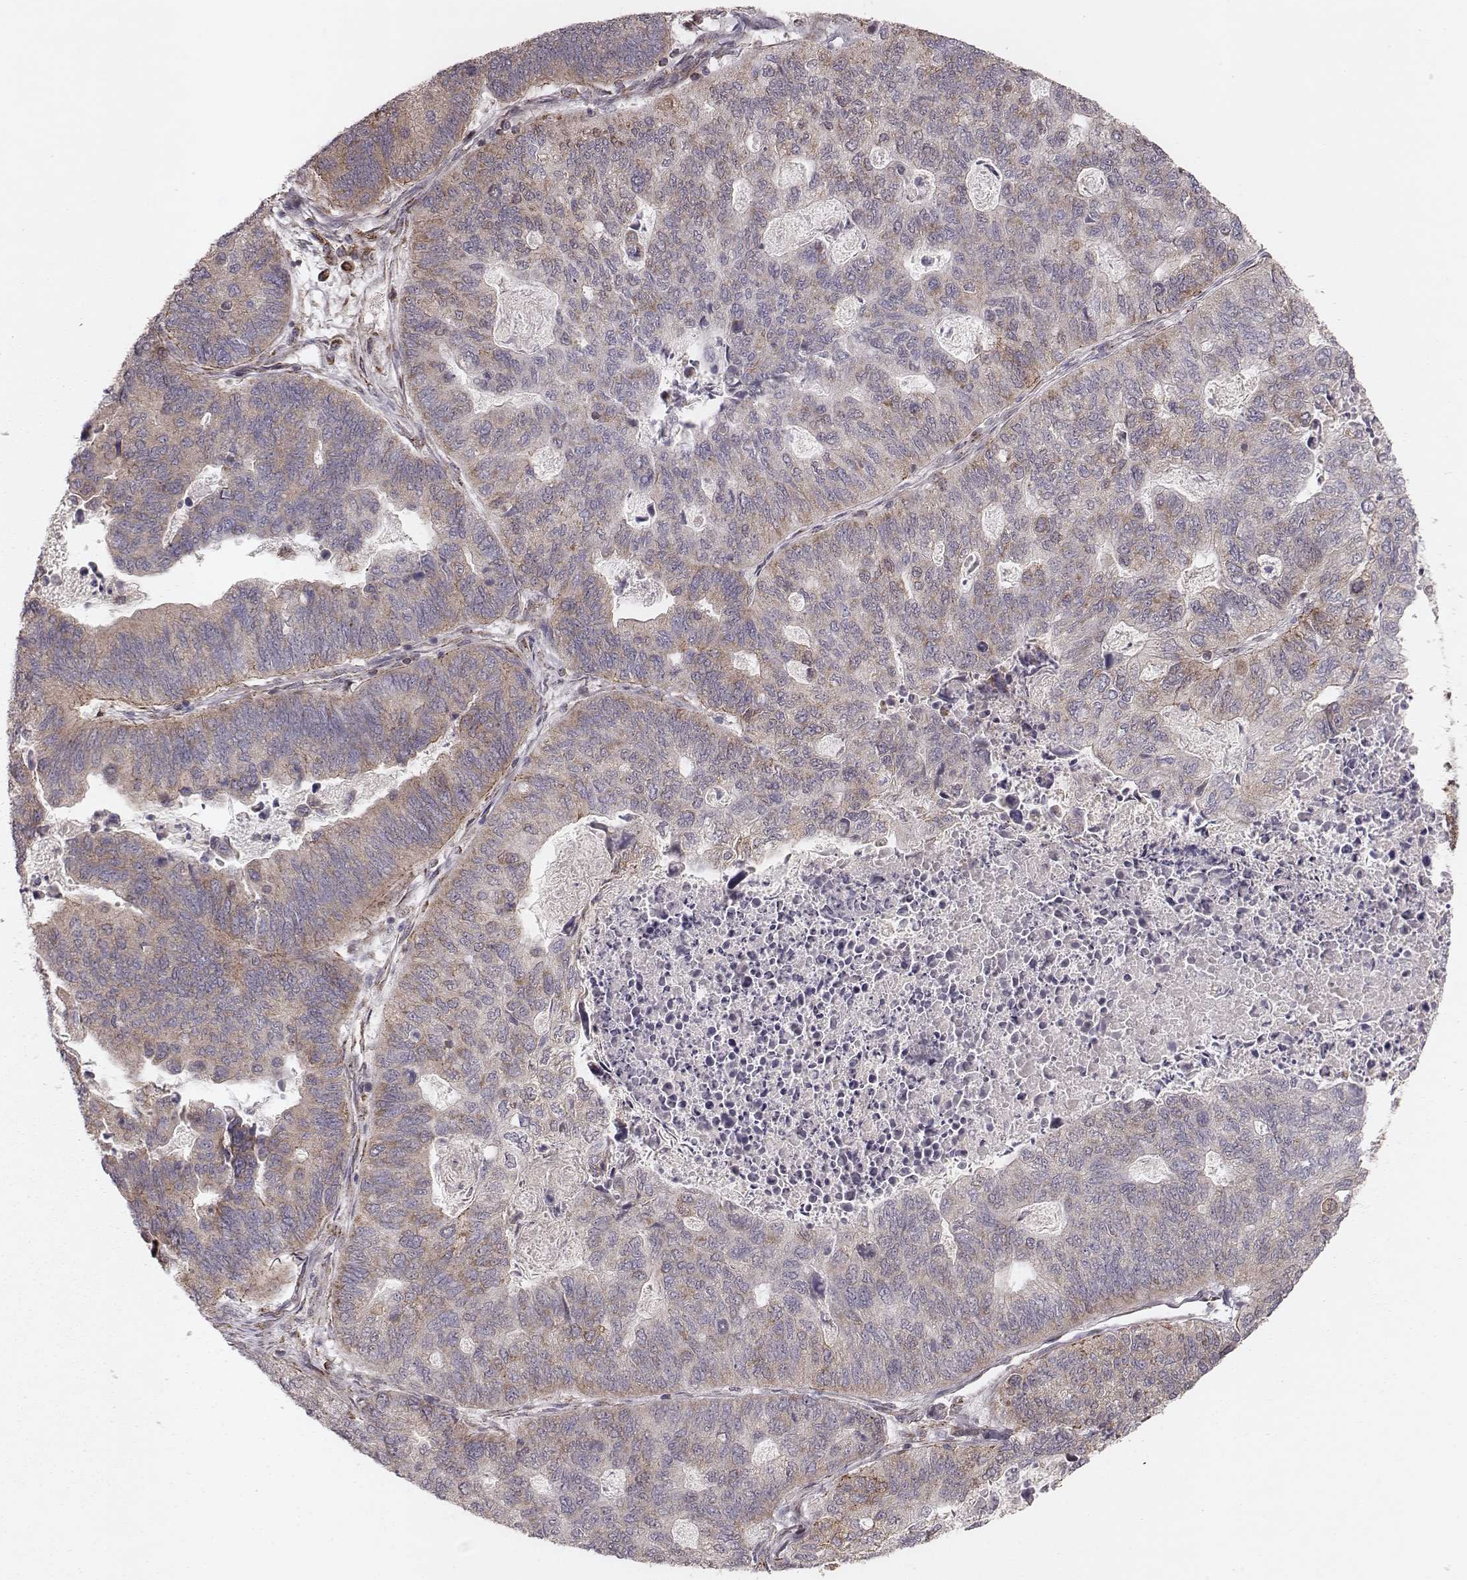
{"staining": {"intensity": "moderate", "quantity": ">75%", "location": "cytoplasmic/membranous"}, "tissue": "stomach cancer", "cell_type": "Tumor cells", "image_type": "cancer", "snomed": [{"axis": "morphology", "description": "Adenocarcinoma, NOS"}, {"axis": "topography", "description": "Stomach, upper"}], "caption": "This is a histology image of immunohistochemistry staining of adenocarcinoma (stomach), which shows moderate expression in the cytoplasmic/membranous of tumor cells.", "gene": "NDUFA7", "patient": {"sex": "female", "age": 67}}